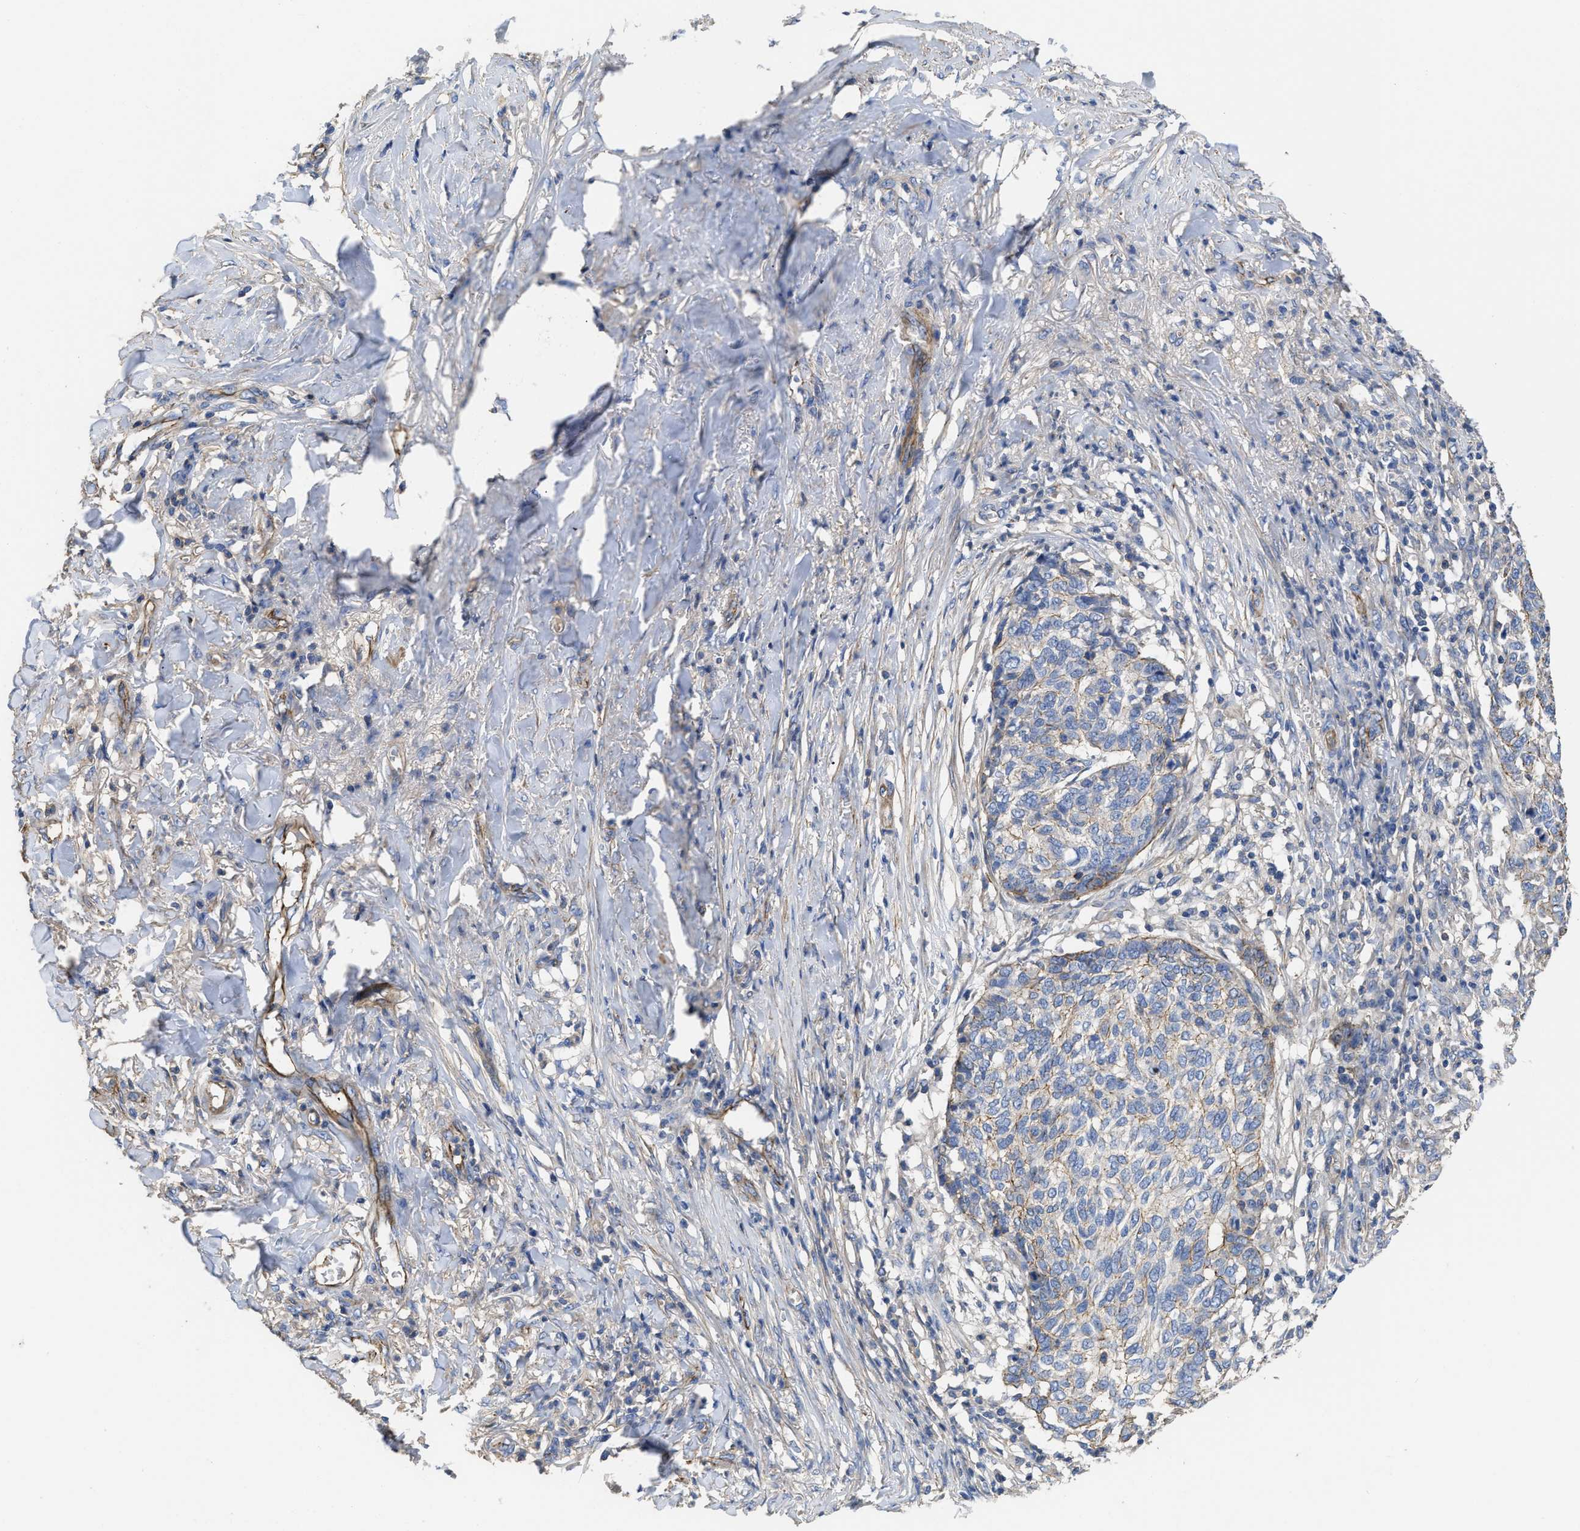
{"staining": {"intensity": "negative", "quantity": "none", "location": "none"}, "tissue": "skin cancer", "cell_type": "Tumor cells", "image_type": "cancer", "snomed": [{"axis": "morphology", "description": "Basal cell carcinoma"}, {"axis": "topography", "description": "Skin"}], "caption": "This histopathology image is of skin cancer (basal cell carcinoma) stained with immunohistochemistry (IHC) to label a protein in brown with the nuclei are counter-stained blue. There is no staining in tumor cells. Nuclei are stained in blue.", "gene": "USP4", "patient": {"sex": "male", "age": 85}}